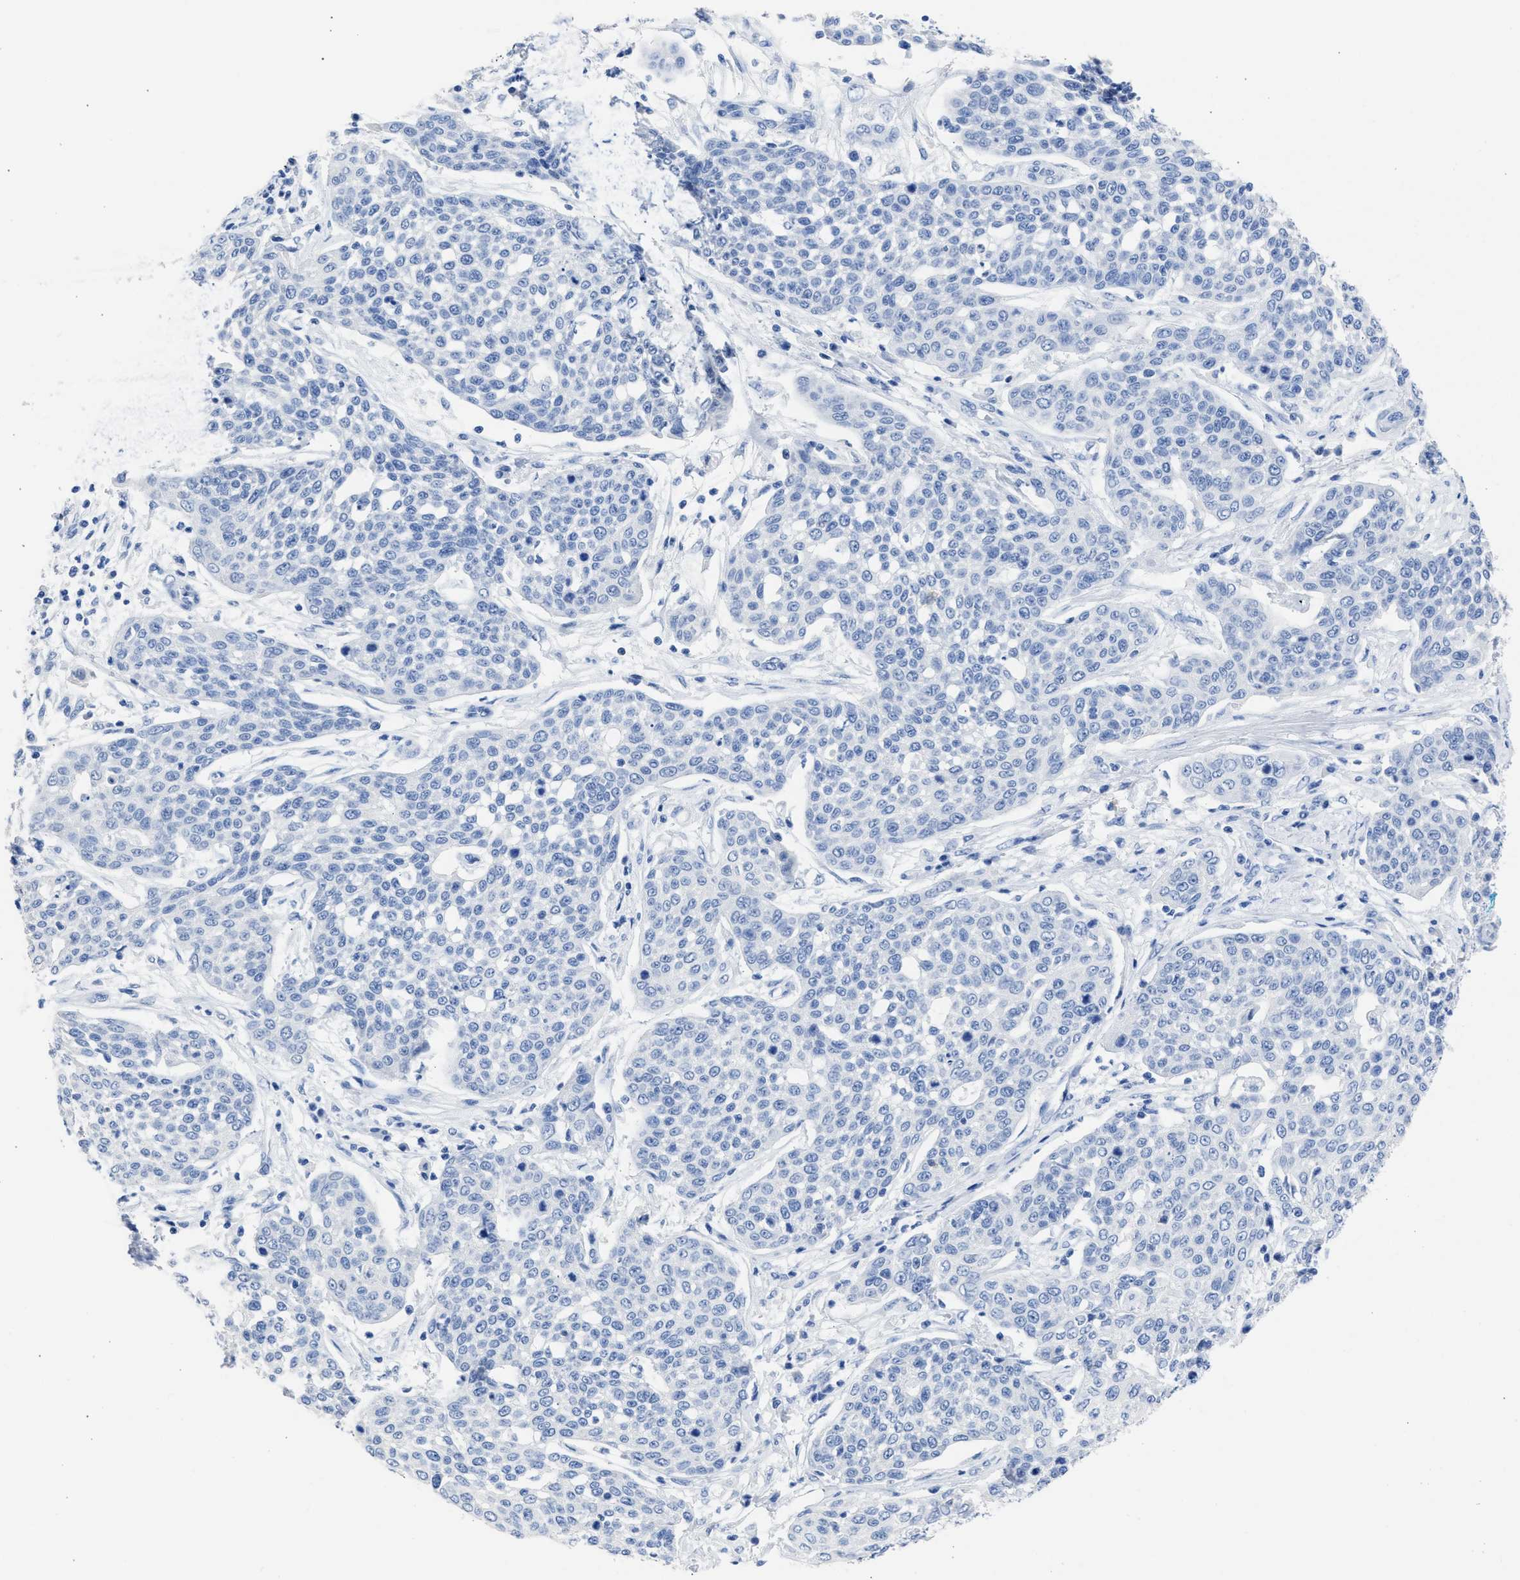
{"staining": {"intensity": "negative", "quantity": "none", "location": "none"}, "tissue": "cervical cancer", "cell_type": "Tumor cells", "image_type": "cancer", "snomed": [{"axis": "morphology", "description": "Squamous cell carcinoma, NOS"}, {"axis": "topography", "description": "Cervix"}], "caption": "High power microscopy image of an IHC photomicrograph of cervical squamous cell carcinoma, revealing no significant staining in tumor cells.", "gene": "NCAM1", "patient": {"sex": "female", "age": 34}}